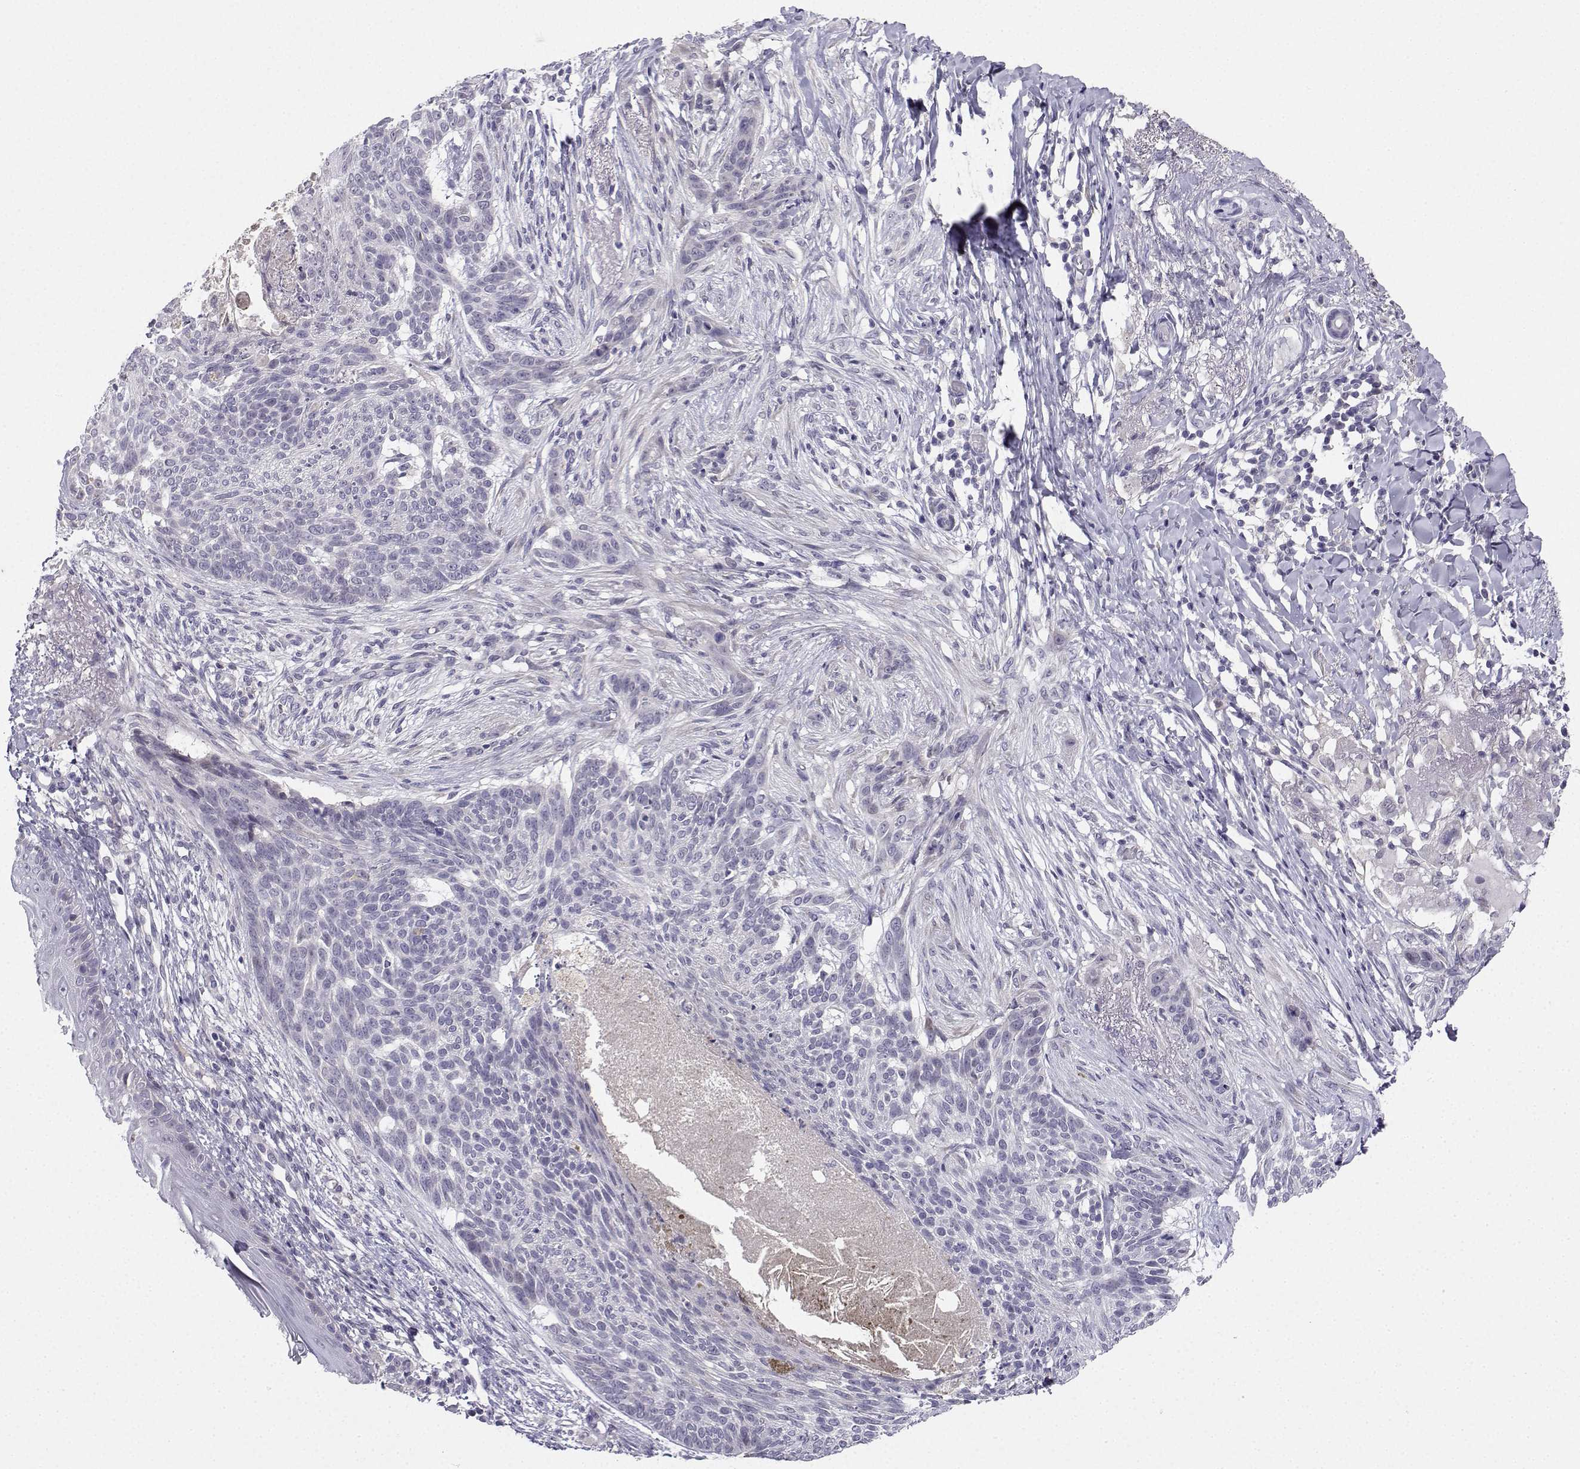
{"staining": {"intensity": "negative", "quantity": "none", "location": "none"}, "tissue": "skin cancer", "cell_type": "Tumor cells", "image_type": "cancer", "snomed": [{"axis": "morphology", "description": "Normal tissue, NOS"}, {"axis": "morphology", "description": "Basal cell carcinoma"}, {"axis": "topography", "description": "Skin"}], "caption": "Skin cancer stained for a protein using immunohistochemistry displays no expression tumor cells.", "gene": "CALY", "patient": {"sex": "male", "age": 84}}